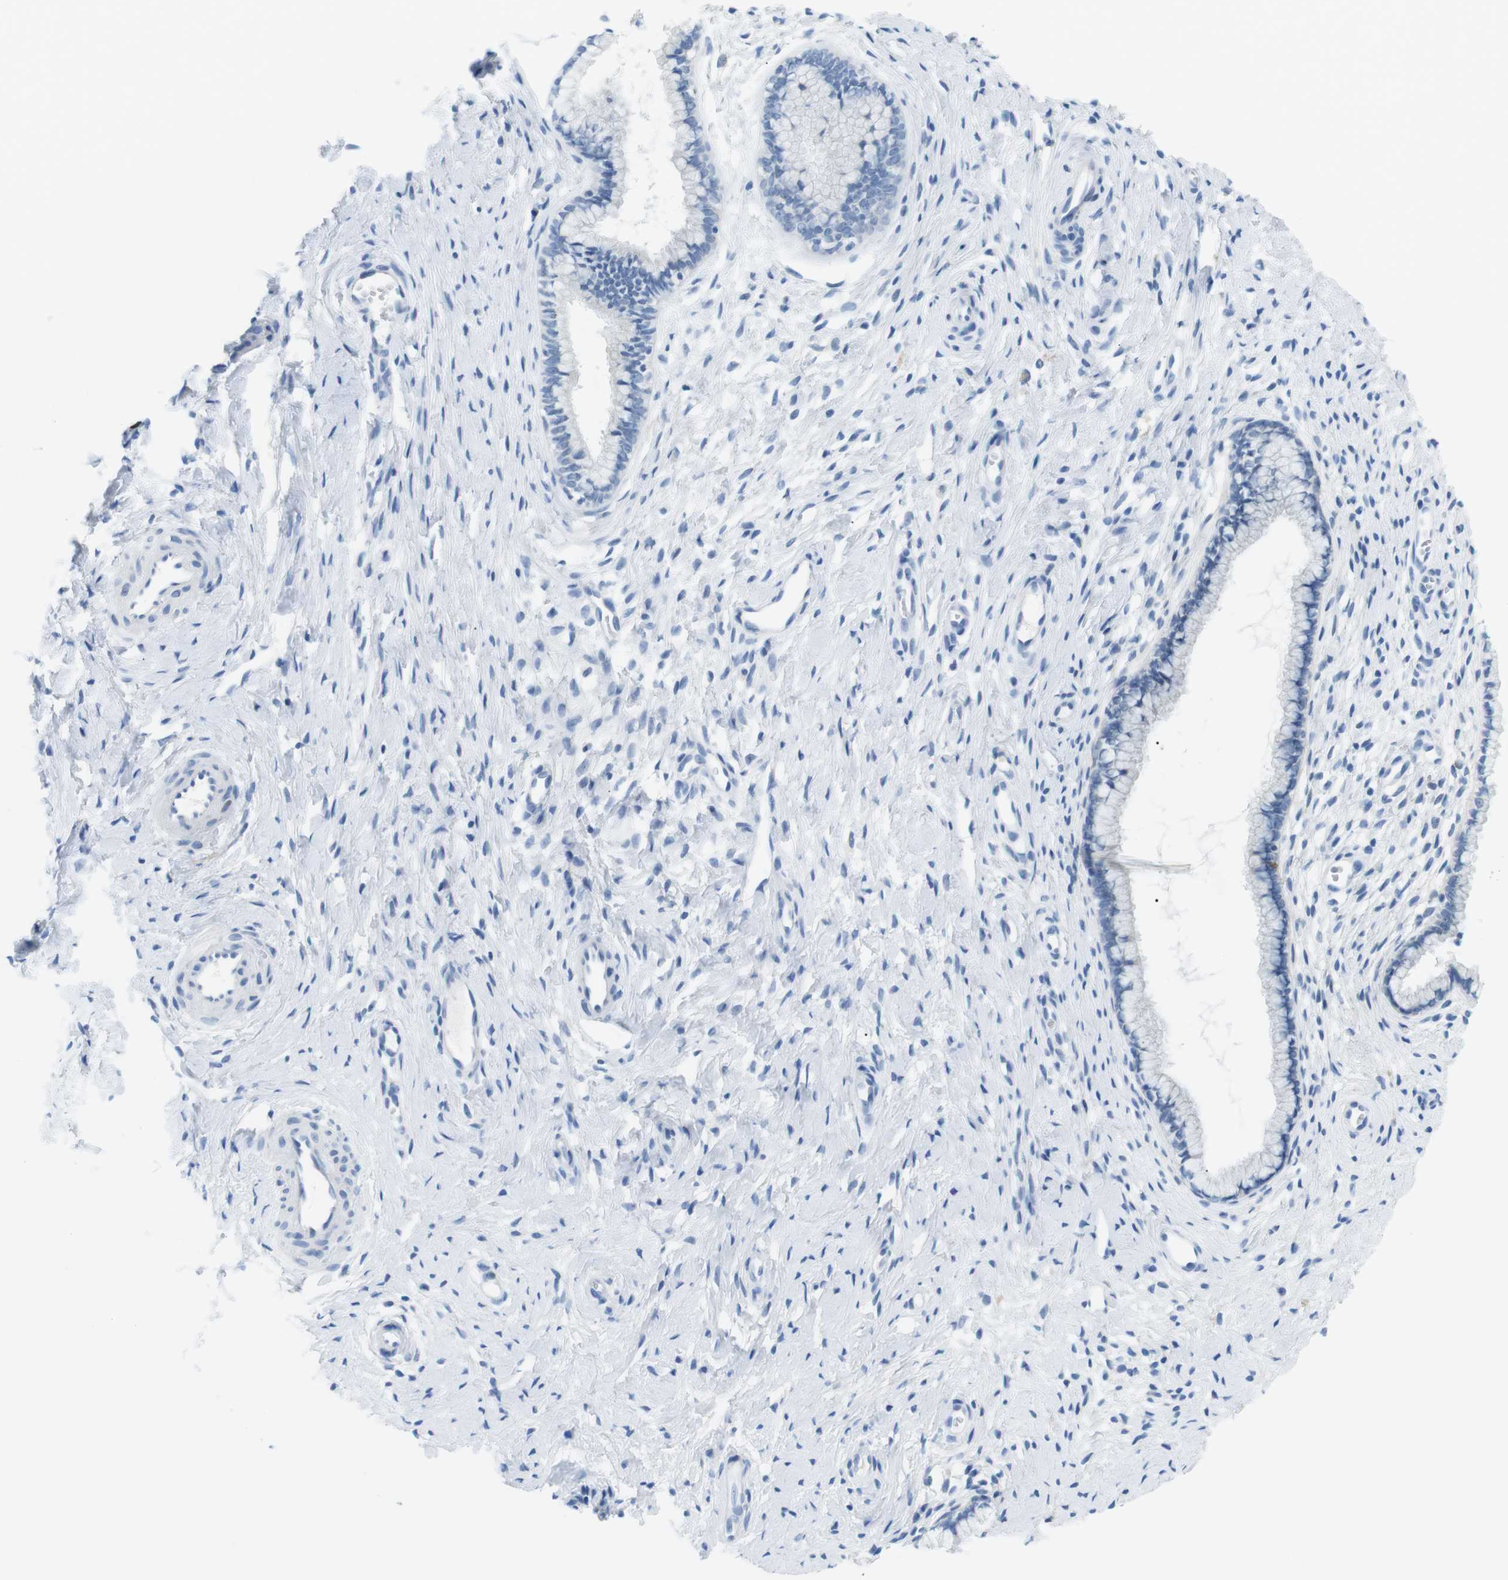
{"staining": {"intensity": "negative", "quantity": "none", "location": "none"}, "tissue": "cervix", "cell_type": "Glandular cells", "image_type": "normal", "snomed": [{"axis": "morphology", "description": "Normal tissue, NOS"}, {"axis": "topography", "description": "Cervix"}], "caption": "IHC micrograph of benign cervix: human cervix stained with DAB (3,3'-diaminobenzidine) shows no significant protein expression in glandular cells. (DAB (3,3'-diaminobenzidine) immunohistochemistry (IHC) visualized using brightfield microscopy, high magnification).", "gene": "TNFRSF4", "patient": {"sex": "female", "age": 65}}